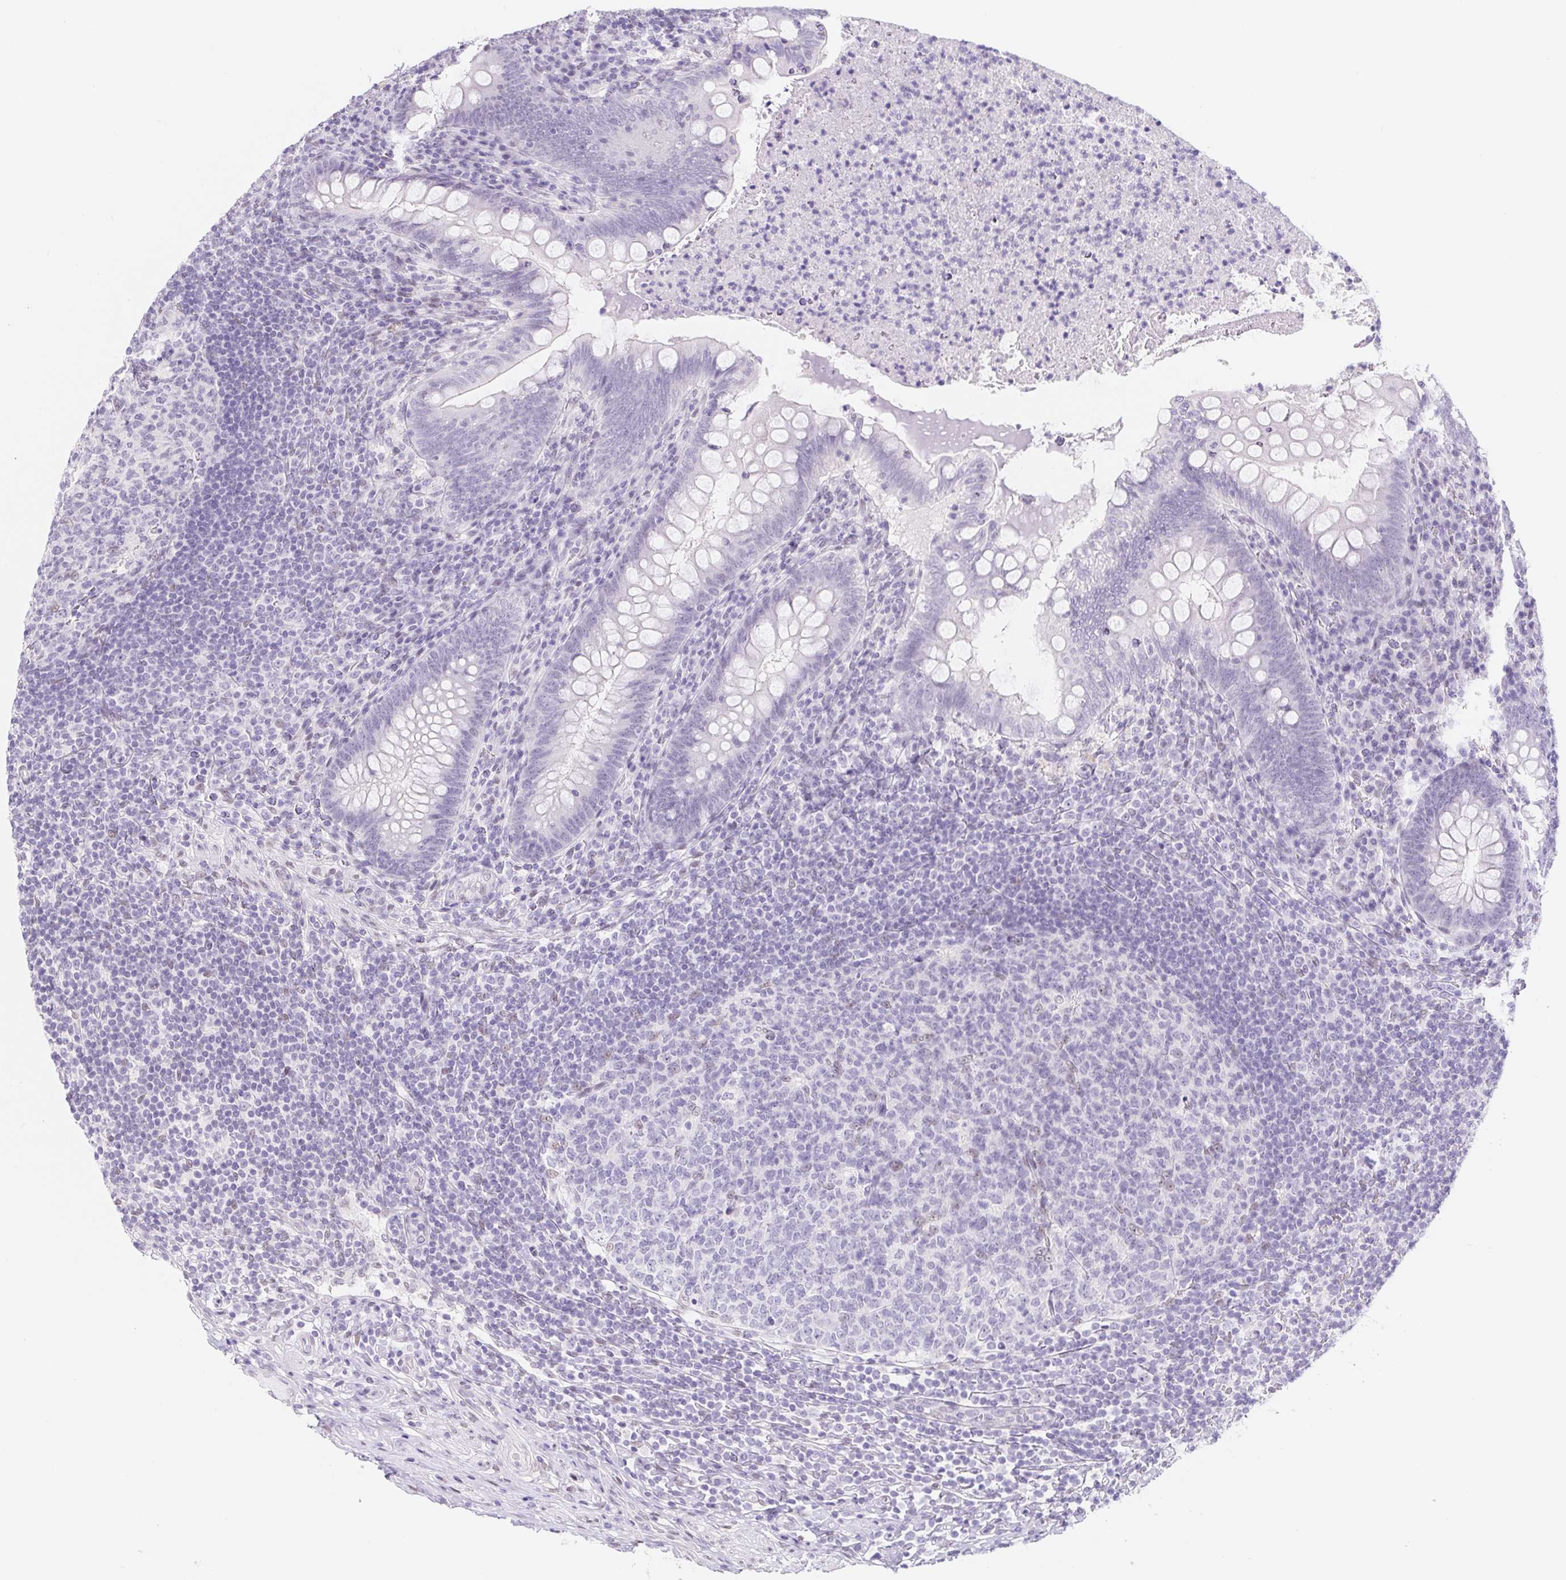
{"staining": {"intensity": "negative", "quantity": "none", "location": "none"}, "tissue": "appendix", "cell_type": "Glandular cells", "image_type": "normal", "snomed": [{"axis": "morphology", "description": "Normal tissue, NOS"}, {"axis": "topography", "description": "Appendix"}], "caption": "An image of appendix stained for a protein displays no brown staining in glandular cells.", "gene": "CAND1", "patient": {"sex": "male", "age": 47}}